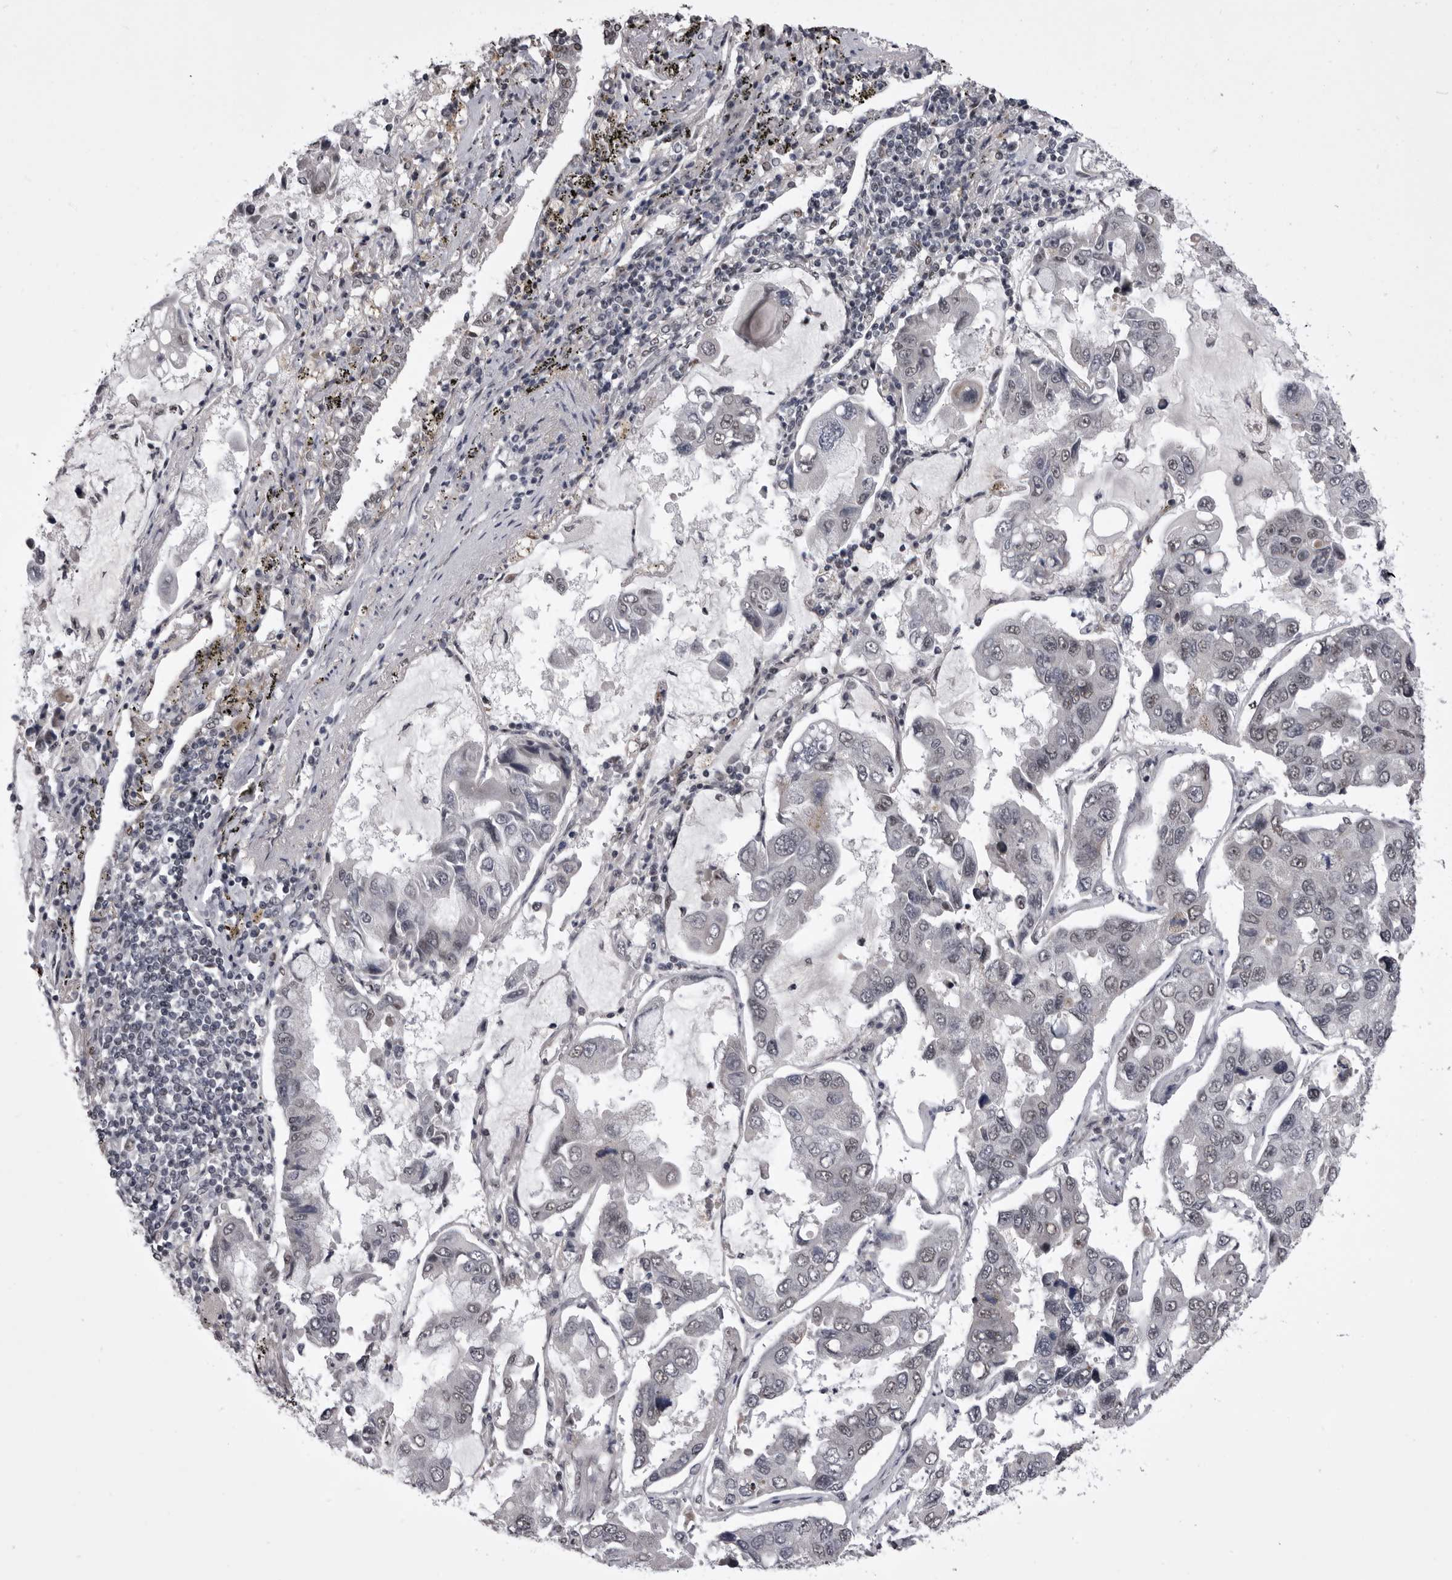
{"staining": {"intensity": "negative", "quantity": "none", "location": "none"}, "tissue": "lung cancer", "cell_type": "Tumor cells", "image_type": "cancer", "snomed": [{"axis": "morphology", "description": "Adenocarcinoma, NOS"}, {"axis": "topography", "description": "Lung"}], "caption": "Immunohistochemistry histopathology image of neoplastic tissue: lung cancer (adenocarcinoma) stained with DAB shows no significant protein staining in tumor cells. Brightfield microscopy of immunohistochemistry (IHC) stained with DAB (brown) and hematoxylin (blue), captured at high magnification.", "gene": "PRPF3", "patient": {"sex": "male", "age": 64}}